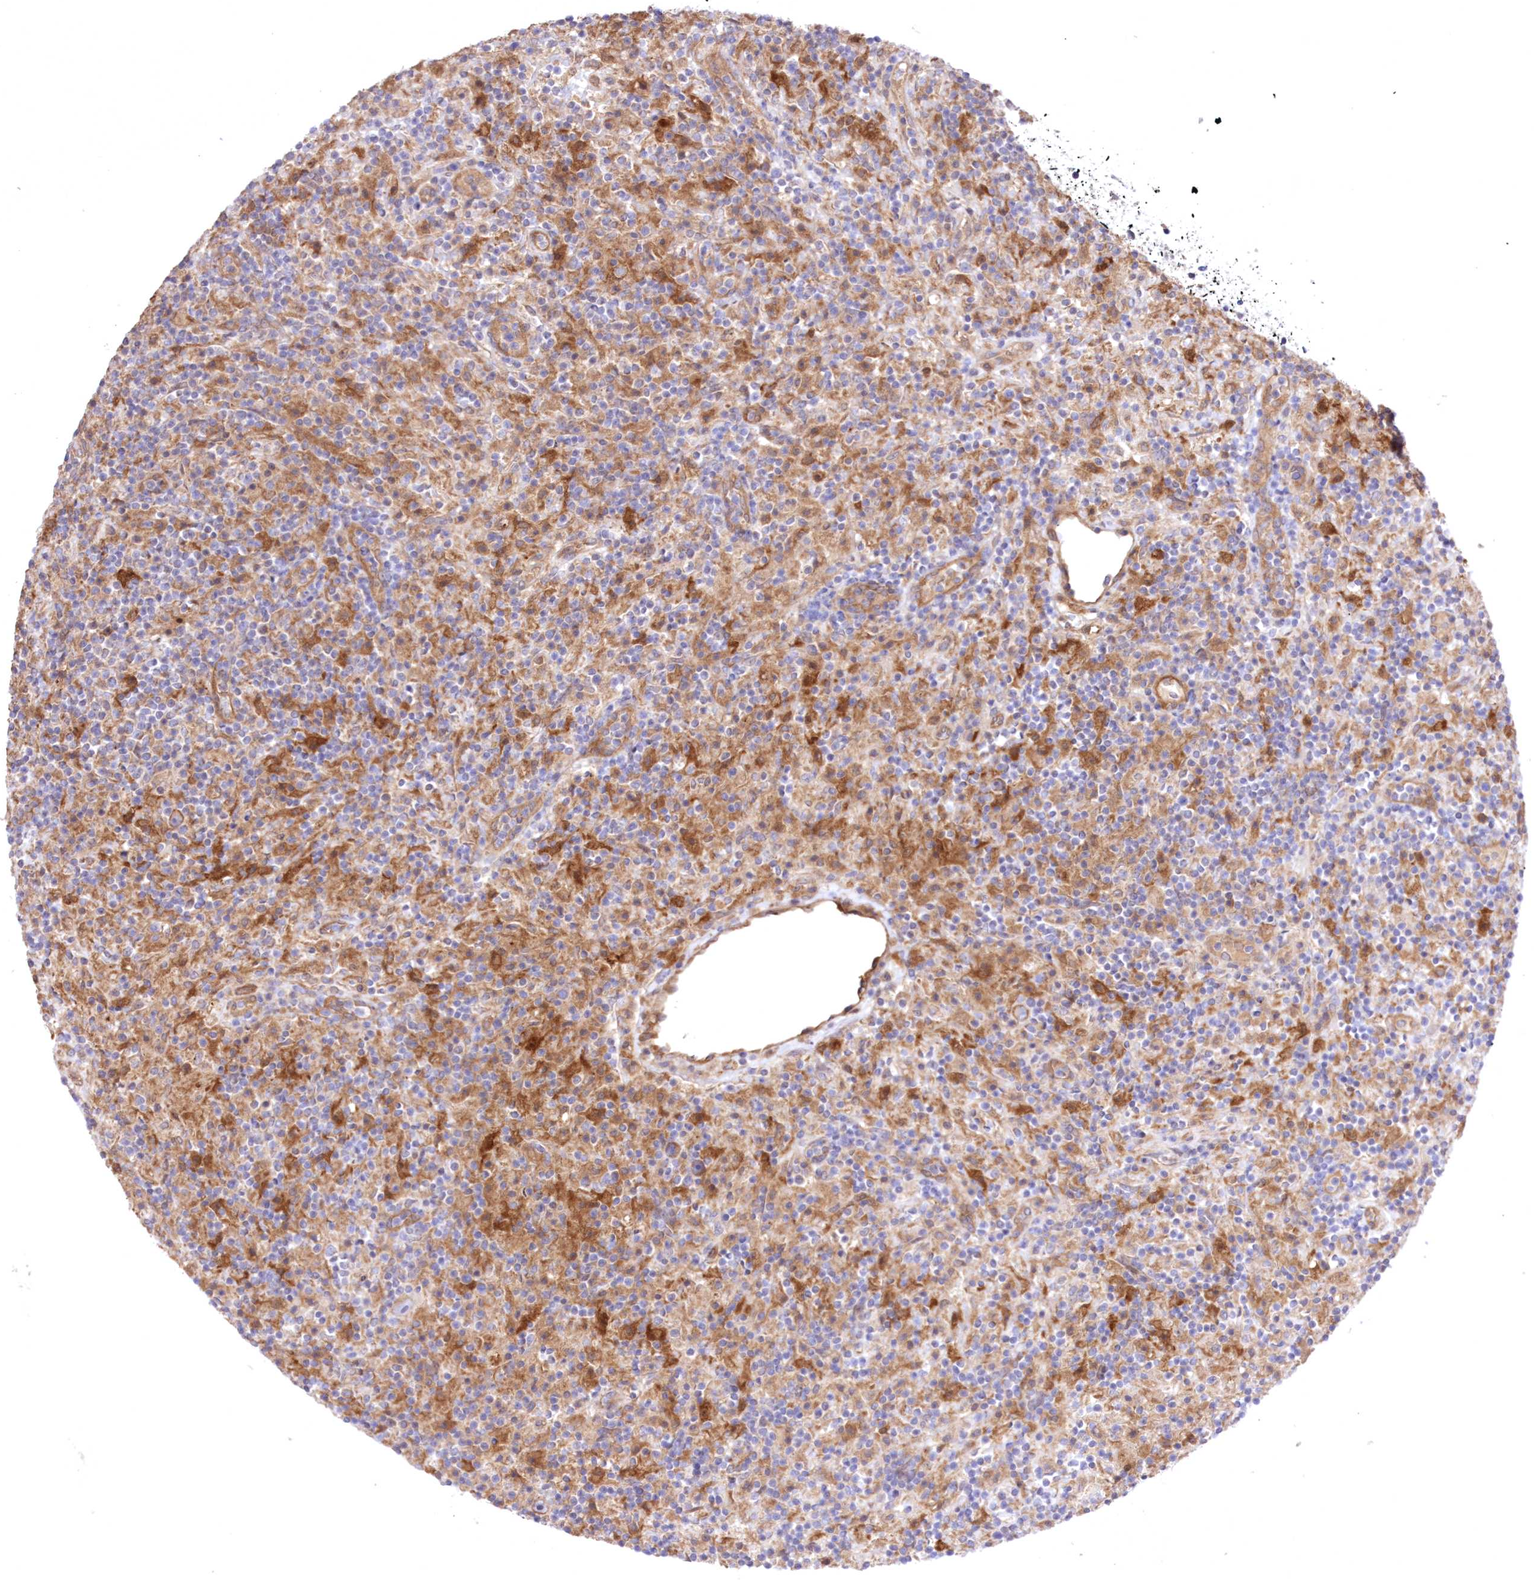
{"staining": {"intensity": "moderate", "quantity": ">75%", "location": "cytoplasmic/membranous"}, "tissue": "lymphoma", "cell_type": "Tumor cells", "image_type": "cancer", "snomed": [{"axis": "morphology", "description": "Hodgkin's disease, NOS"}, {"axis": "topography", "description": "Lymph node"}], "caption": "A photomicrograph showing moderate cytoplasmic/membranous positivity in approximately >75% of tumor cells in lymphoma, as visualized by brown immunohistochemical staining.", "gene": "FCHO2", "patient": {"sex": "male", "age": 70}}